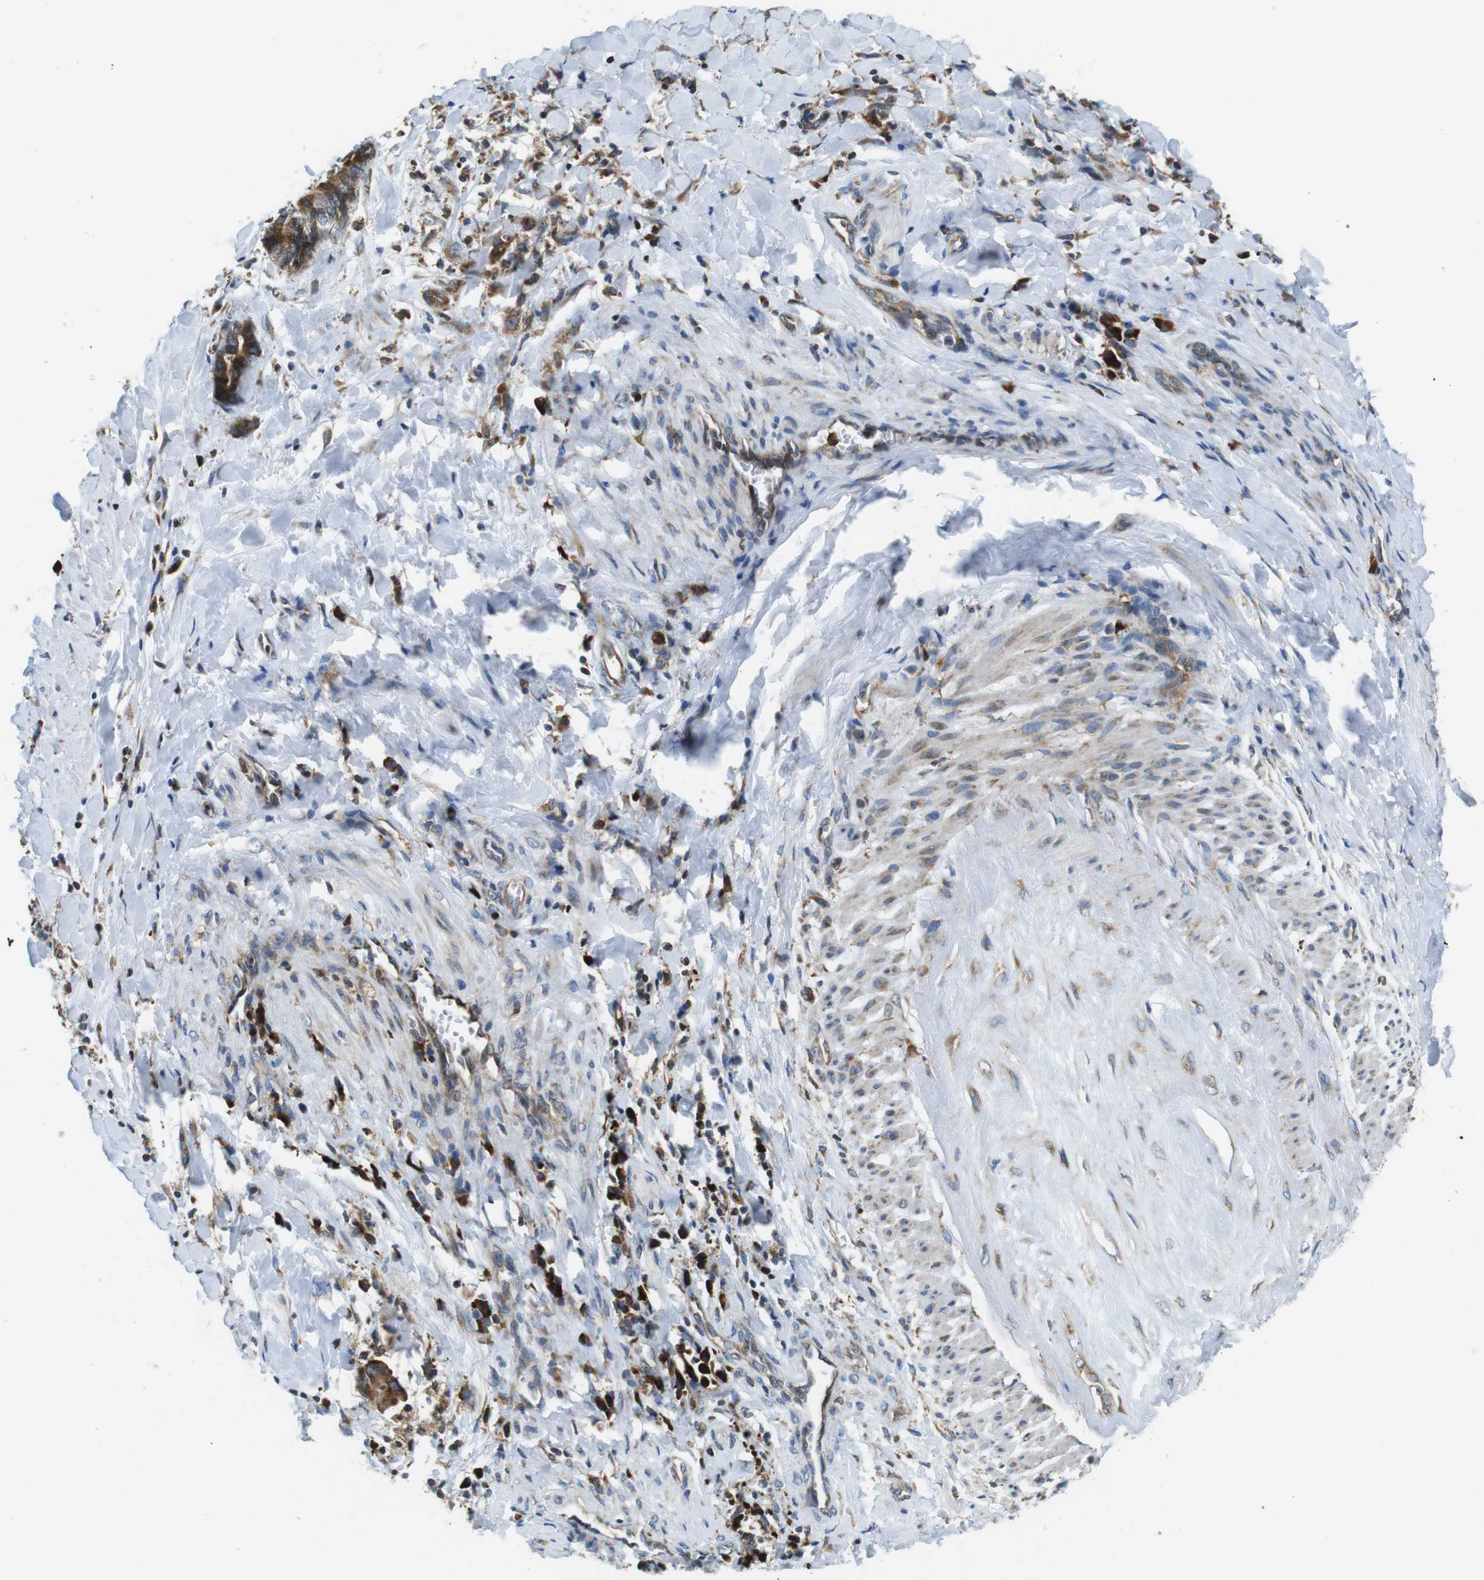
{"staining": {"intensity": "strong", "quantity": ">75%", "location": "cytoplasmic/membranous"}, "tissue": "cervical cancer", "cell_type": "Tumor cells", "image_type": "cancer", "snomed": [{"axis": "morphology", "description": "Adenocarcinoma, NOS"}, {"axis": "topography", "description": "Cervix"}], "caption": "This is an image of immunohistochemistry (IHC) staining of cervical adenocarcinoma, which shows strong staining in the cytoplasmic/membranous of tumor cells.", "gene": "UGGT1", "patient": {"sex": "female", "age": 44}}